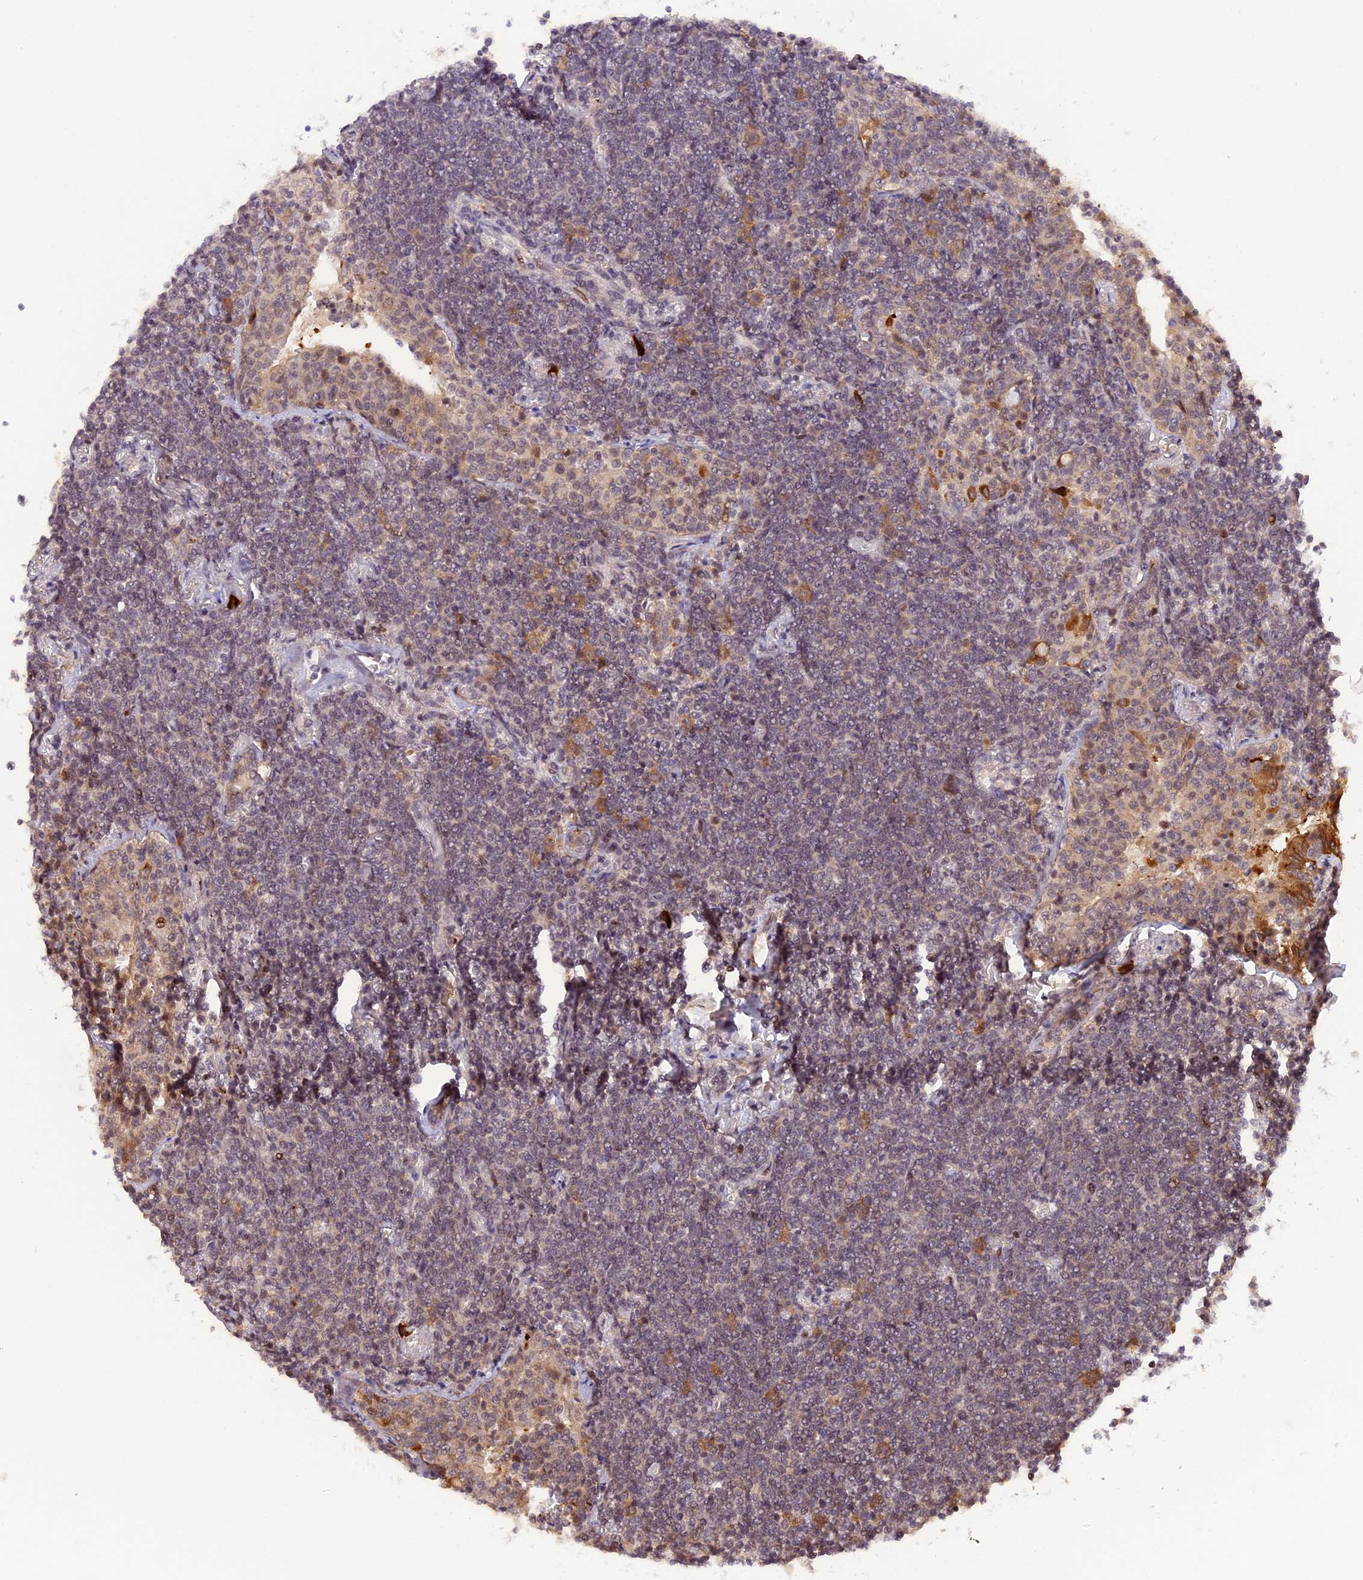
{"staining": {"intensity": "weak", "quantity": "25%-75%", "location": "cytoplasmic/membranous,nuclear"}, "tissue": "lymphoma", "cell_type": "Tumor cells", "image_type": "cancer", "snomed": [{"axis": "morphology", "description": "Malignant lymphoma, non-Hodgkin's type, Low grade"}, {"axis": "topography", "description": "Lung"}], "caption": "Immunohistochemistry (DAB) staining of human lymphoma reveals weak cytoplasmic/membranous and nuclear protein staining in approximately 25%-75% of tumor cells.", "gene": "SAMD4A", "patient": {"sex": "female", "age": 71}}